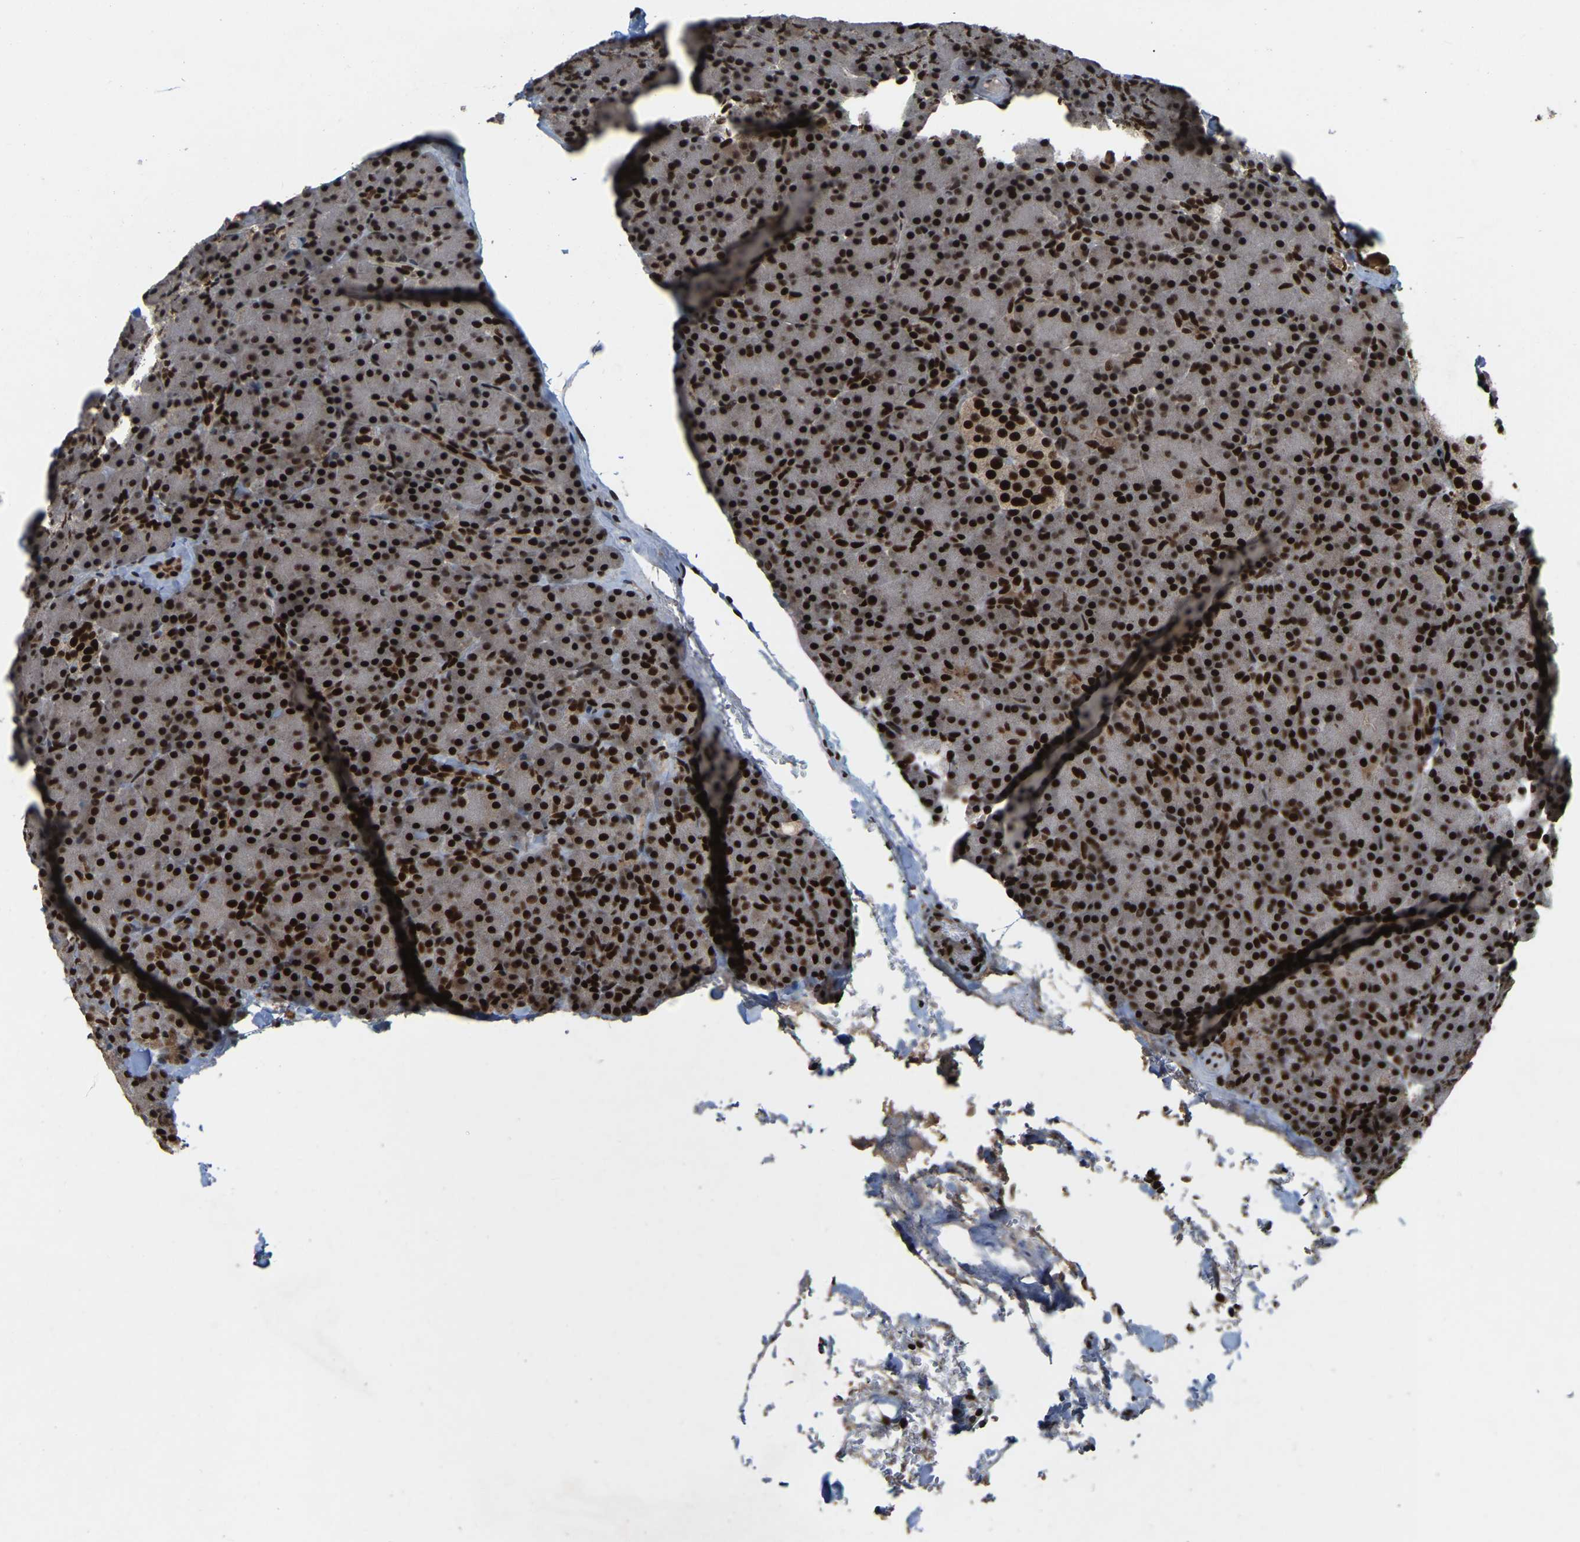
{"staining": {"intensity": "strong", "quantity": ">75%", "location": "nuclear"}, "tissue": "pancreas", "cell_type": "Exocrine glandular cells", "image_type": "normal", "snomed": [{"axis": "morphology", "description": "Normal tissue, NOS"}, {"axis": "topography", "description": "Pancreas"}], "caption": "An immunohistochemistry (IHC) photomicrograph of normal tissue is shown. Protein staining in brown shows strong nuclear positivity in pancreas within exocrine glandular cells. Nuclei are stained in blue.", "gene": "TBL1XR1", "patient": {"sex": "female", "age": 43}}